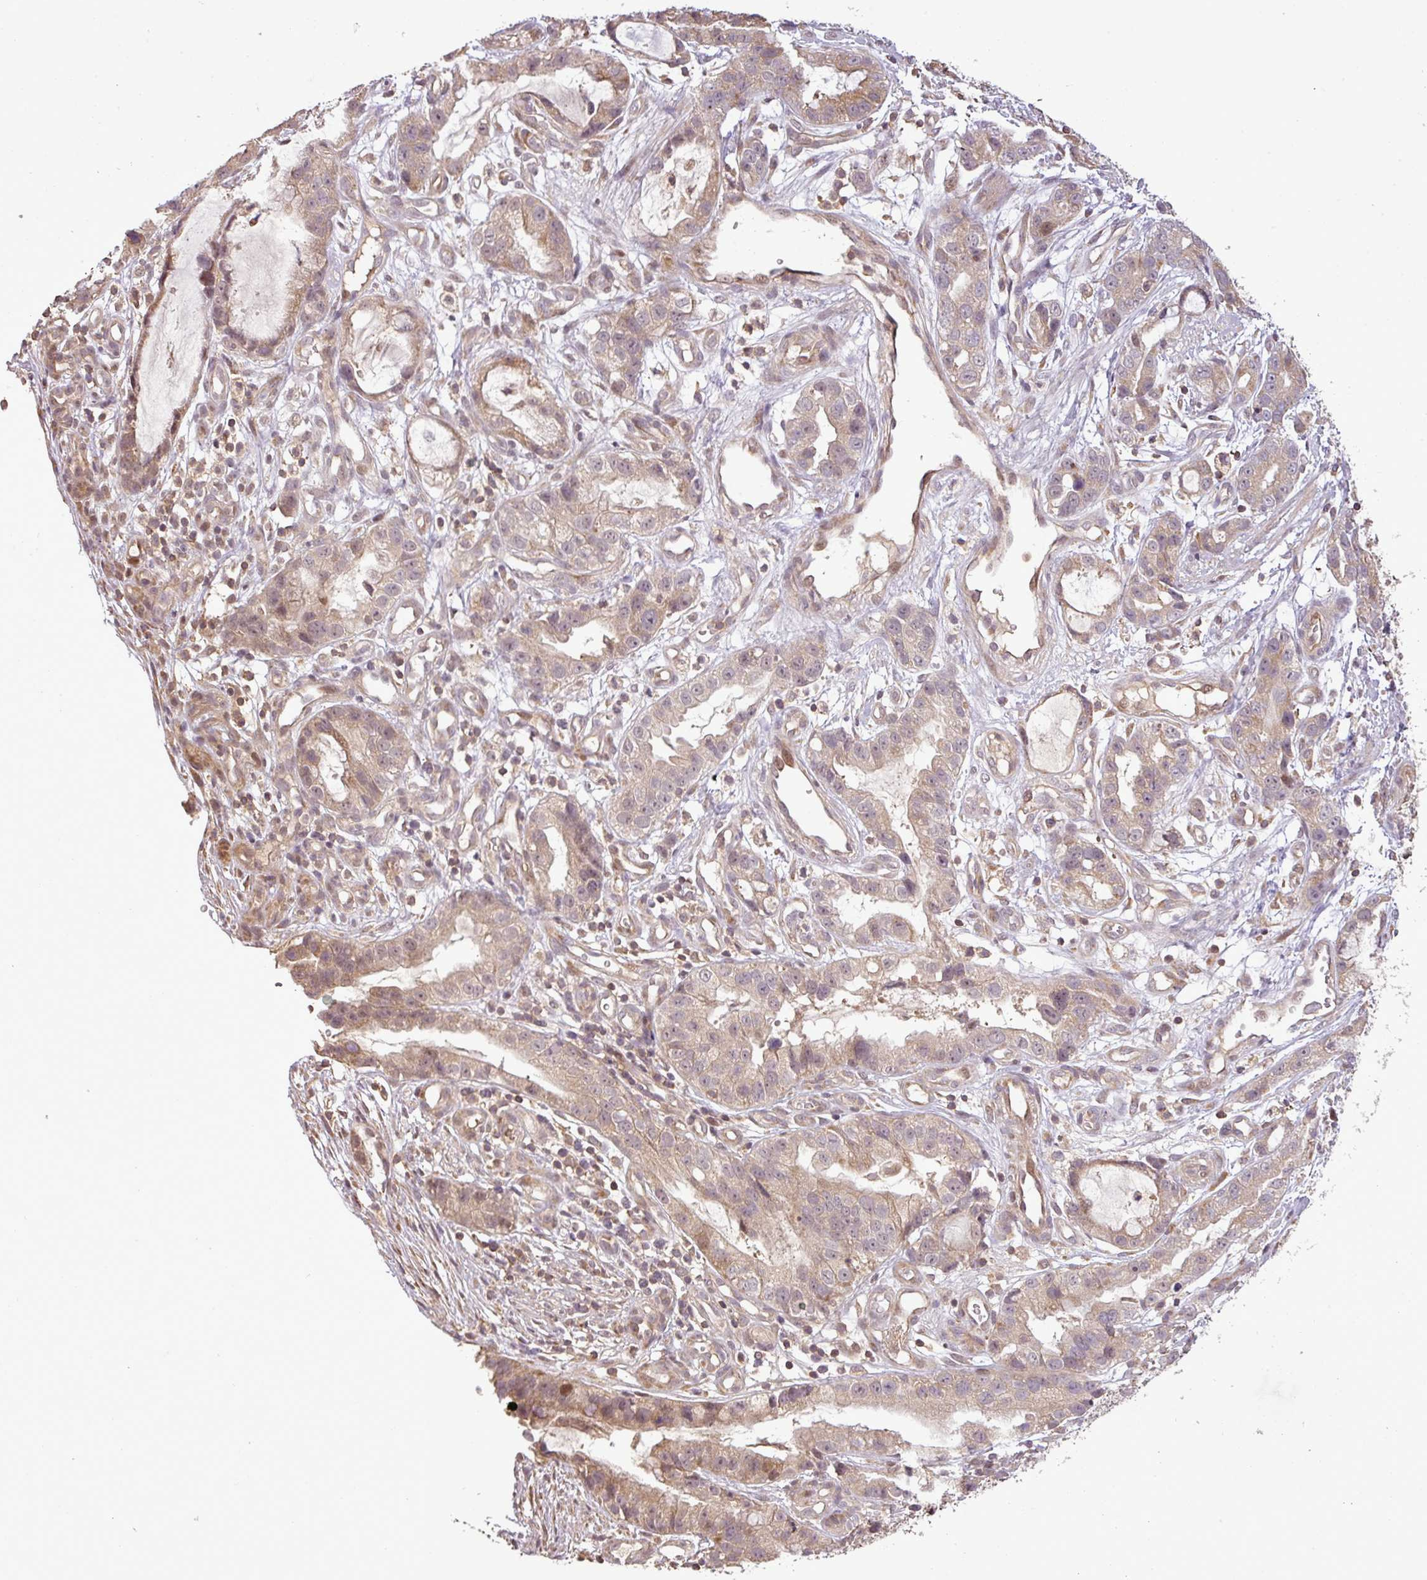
{"staining": {"intensity": "moderate", "quantity": ">75%", "location": "cytoplasmic/membranous"}, "tissue": "stomach cancer", "cell_type": "Tumor cells", "image_type": "cancer", "snomed": [{"axis": "morphology", "description": "Adenocarcinoma, NOS"}, {"axis": "topography", "description": "Stomach"}], "caption": "Immunohistochemistry of human adenocarcinoma (stomach) displays medium levels of moderate cytoplasmic/membranous positivity in approximately >75% of tumor cells. Using DAB (3,3'-diaminobenzidine) (brown) and hematoxylin (blue) stains, captured at high magnification using brightfield microscopy.", "gene": "FAIM", "patient": {"sex": "male", "age": 55}}